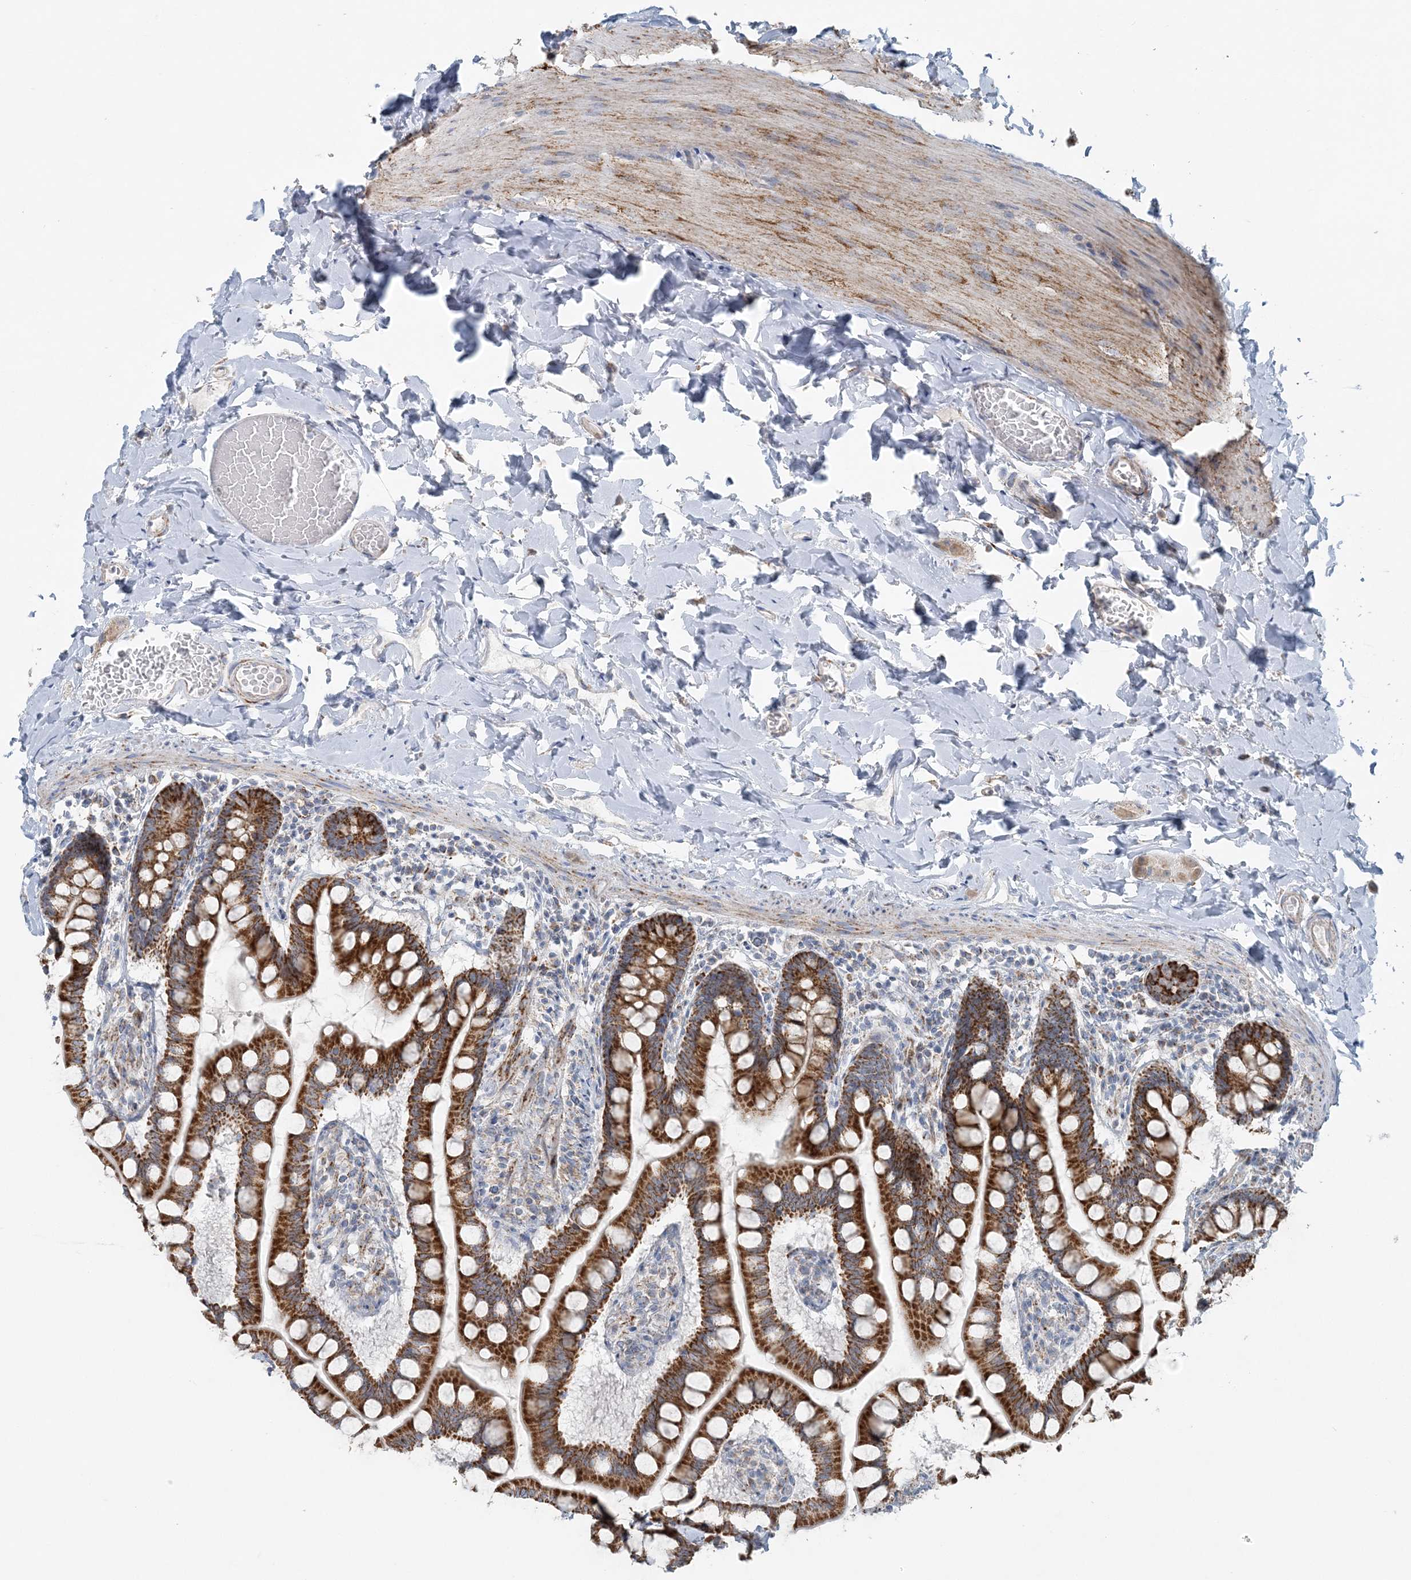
{"staining": {"intensity": "strong", "quantity": ">75%", "location": "cytoplasmic/membranous"}, "tissue": "small intestine", "cell_type": "Glandular cells", "image_type": "normal", "snomed": [{"axis": "morphology", "description": "Normal tissue, NOS"}, {"axis": "topography", "description": "Small intestine"}], "caption": "This is an image of immunohistochemistry (IHC) staining of benign small intestine, which shows strong positivity in the cytoplasmic/membranous of glandular cells.", "gene": "PCCB", "patient": {"sex": "male", "age": 41}}